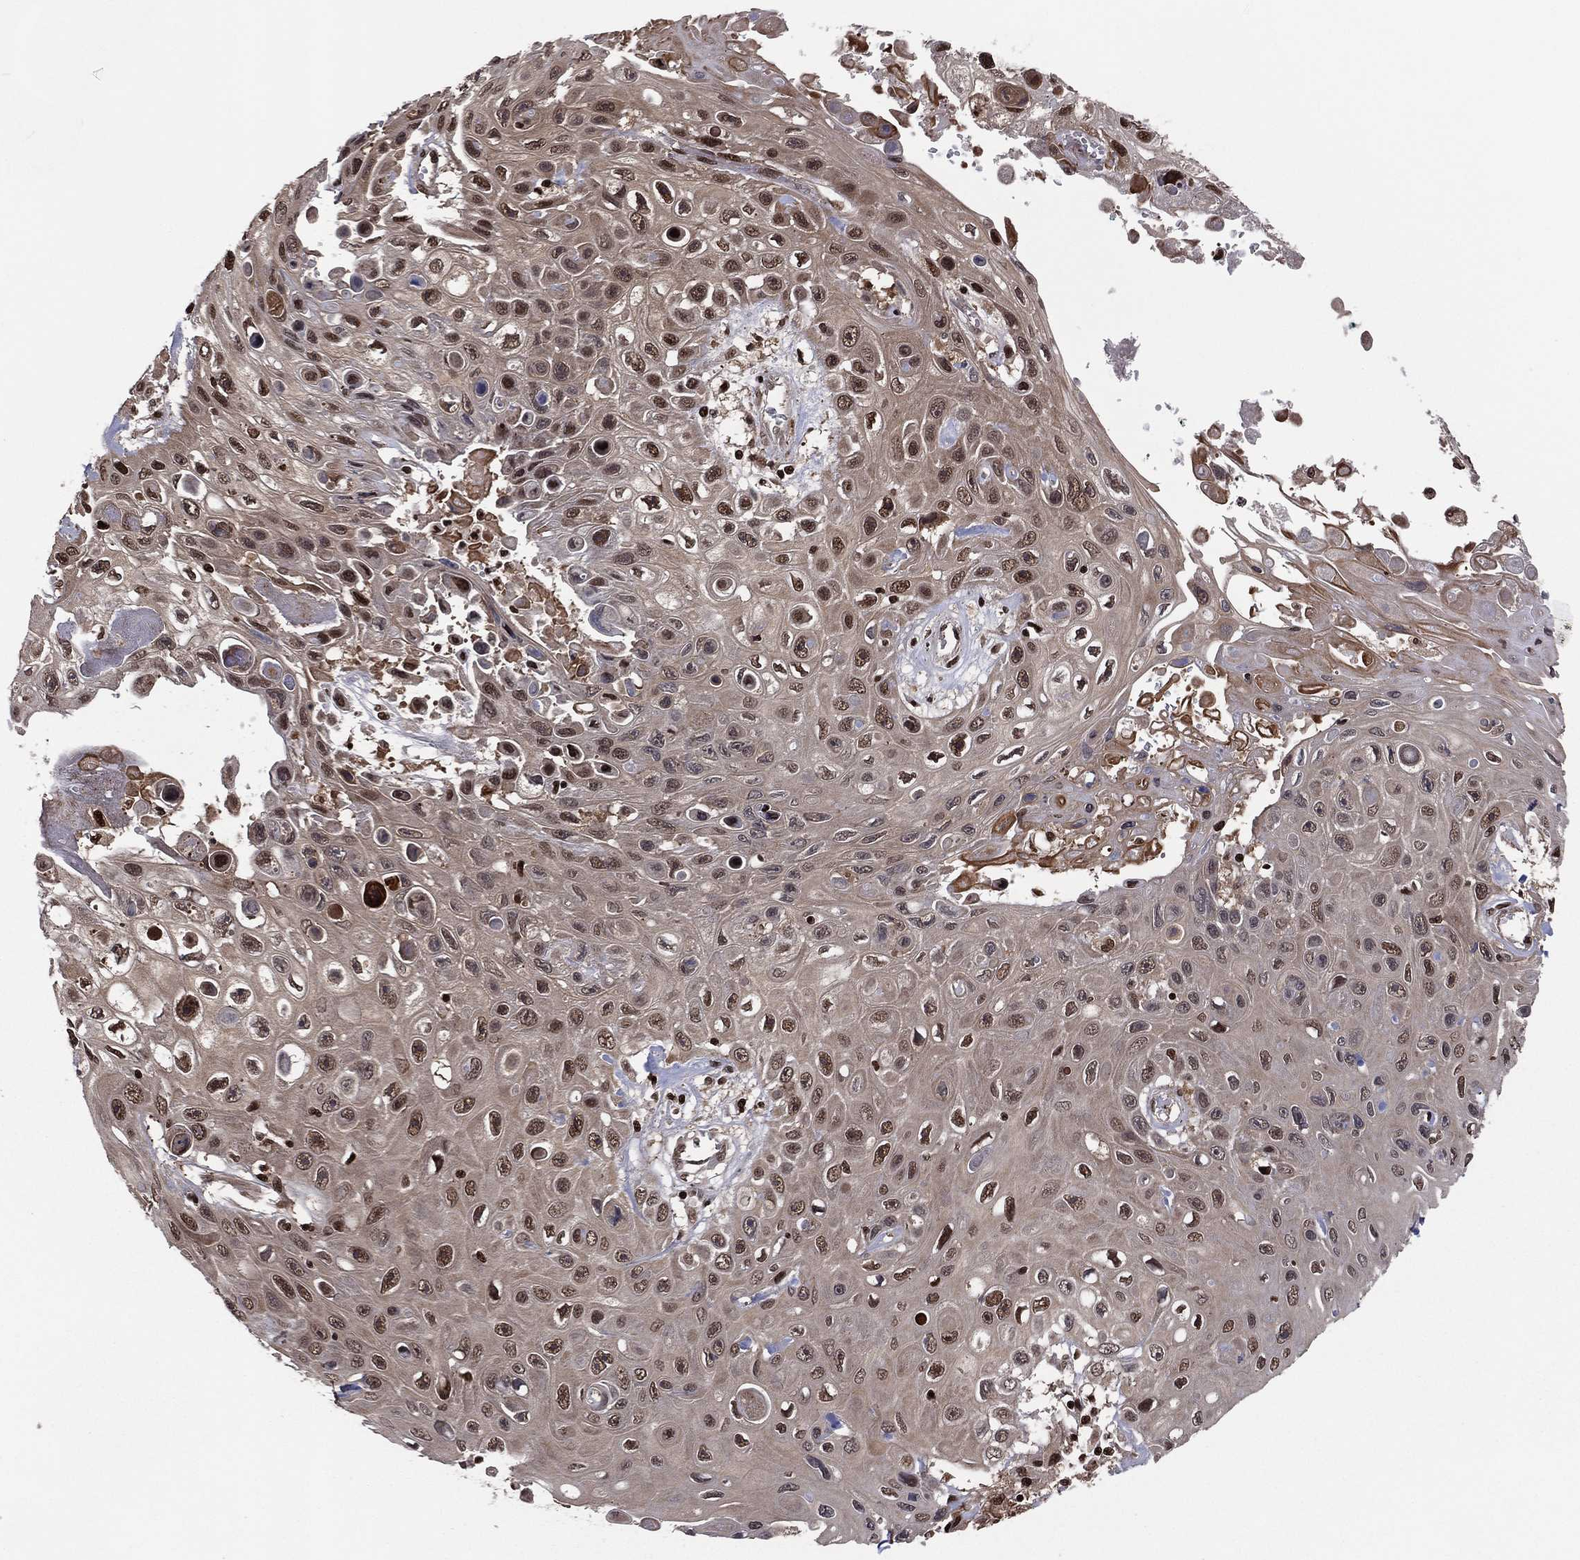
{"staining": {"intensity": "strong", "quantity": "25%-75%", "location": "nuclear"}, "tissue": "skin cancer", "cell_type": "Tumor cells", "image_type": "cancer", "snomed": [{"axis": "morphology", "description": "Squamous cell carcinoma, NOS"}, {"axis": "topography", "description": "Skin"}], "caption": "There is high levels of strong nuclear expression in tumor cells of skin squamous cell carcinoma, as demonstrated by immunohistochemical staining (brown color).", "gene": "PSMA1", "patient": {"sex": "male", "age": 82}}